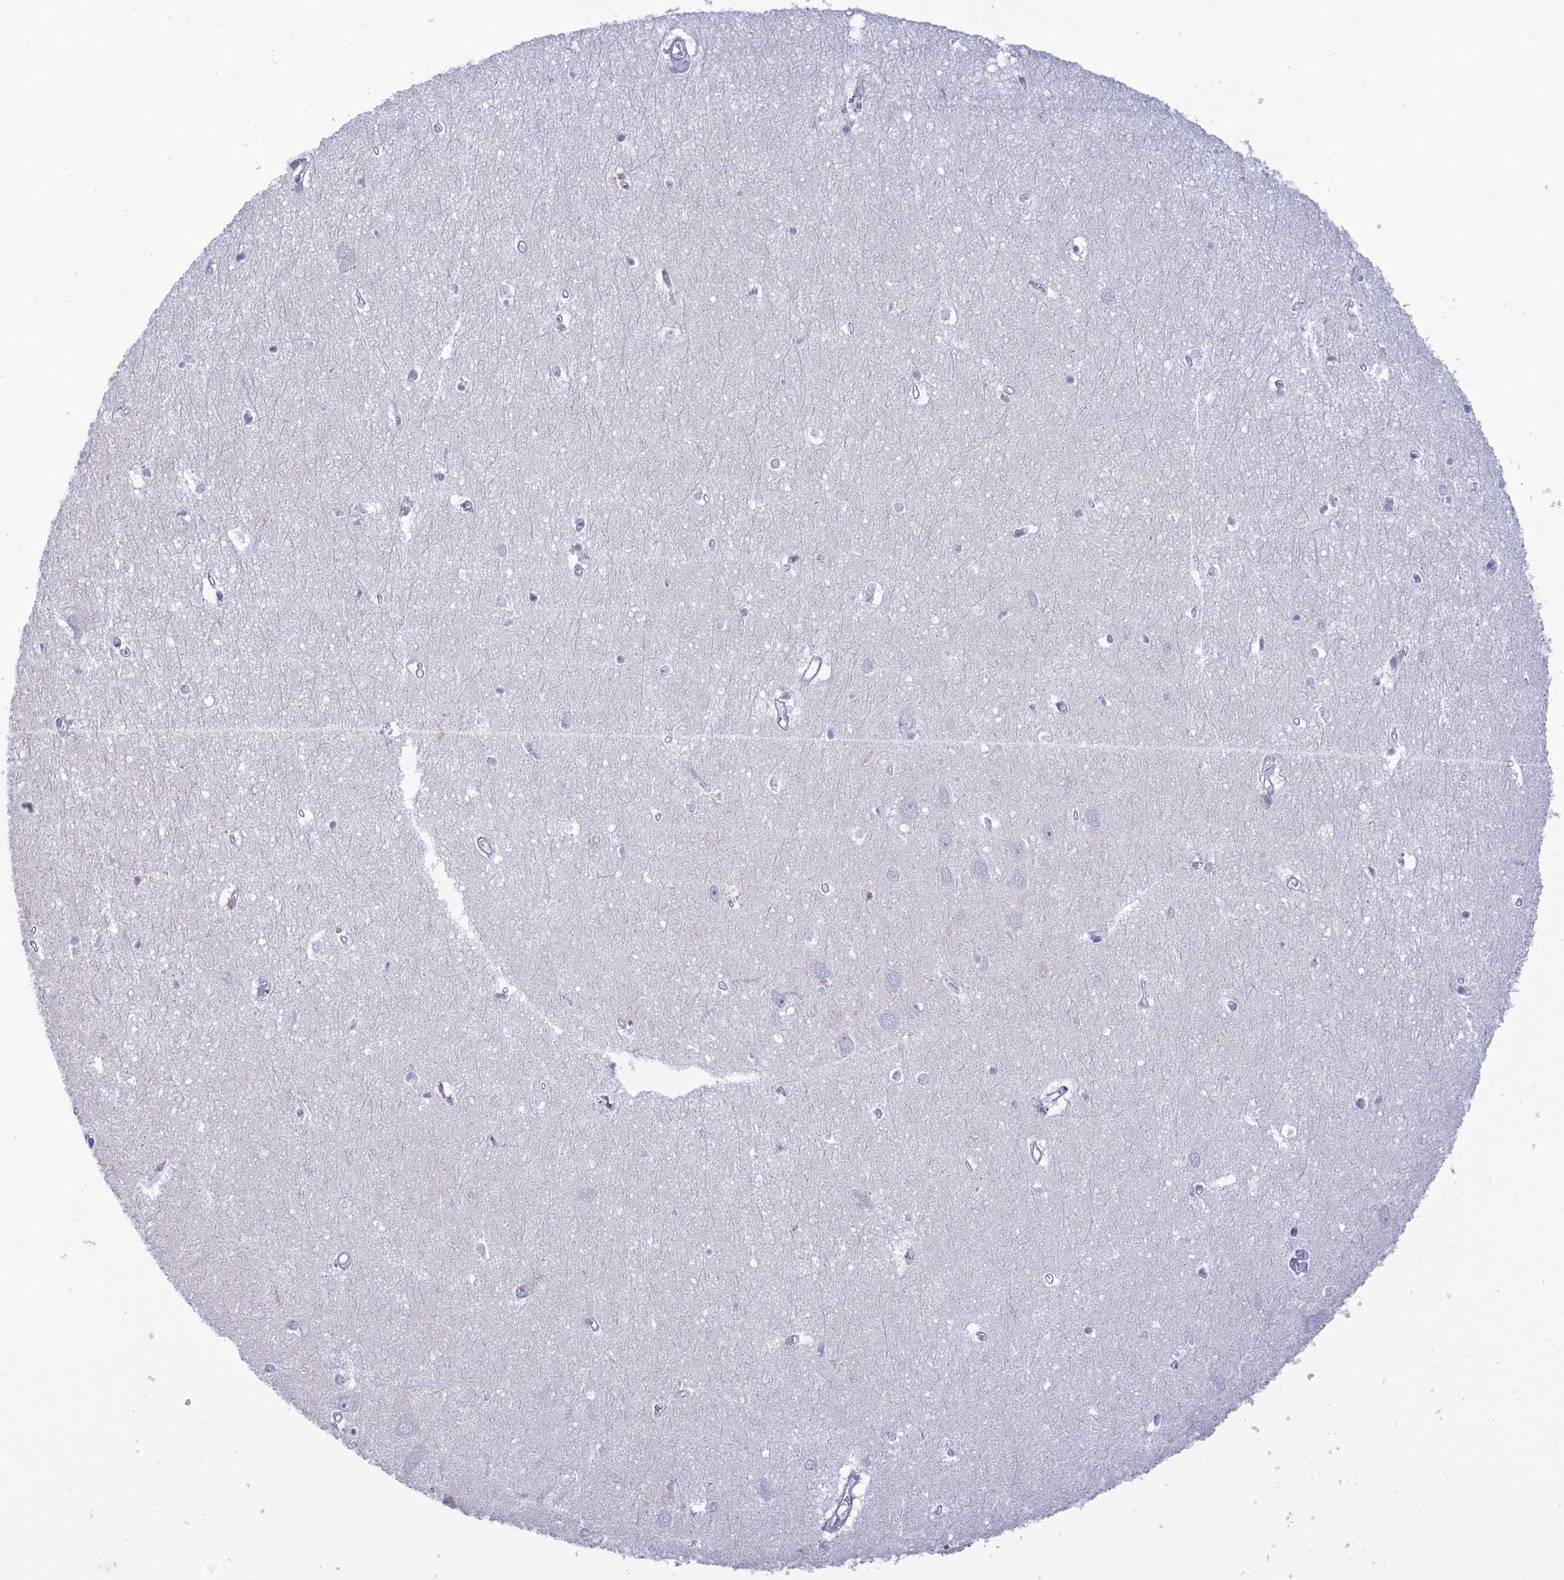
{"staining": {"intensity": "negative", "quantity": "none", "location": "none"}, "tissue": "hippocampus", "cell_type": "Glial cells", "image_type": "normal", "snomed": [{"axis": "morphology", "description": "Normal tissue, NOS"}, {"axis": "topography", "description": "Hippocampus"}], "caption": "Image shows no protein expression in glial cells of unremarkable hippocampus. (DAB immunohistochemistry (IHC) visualized using brightfield microscopy, high magnification).", "gene": "MAL2", "patient": {"sex": "female", "age": 64}}